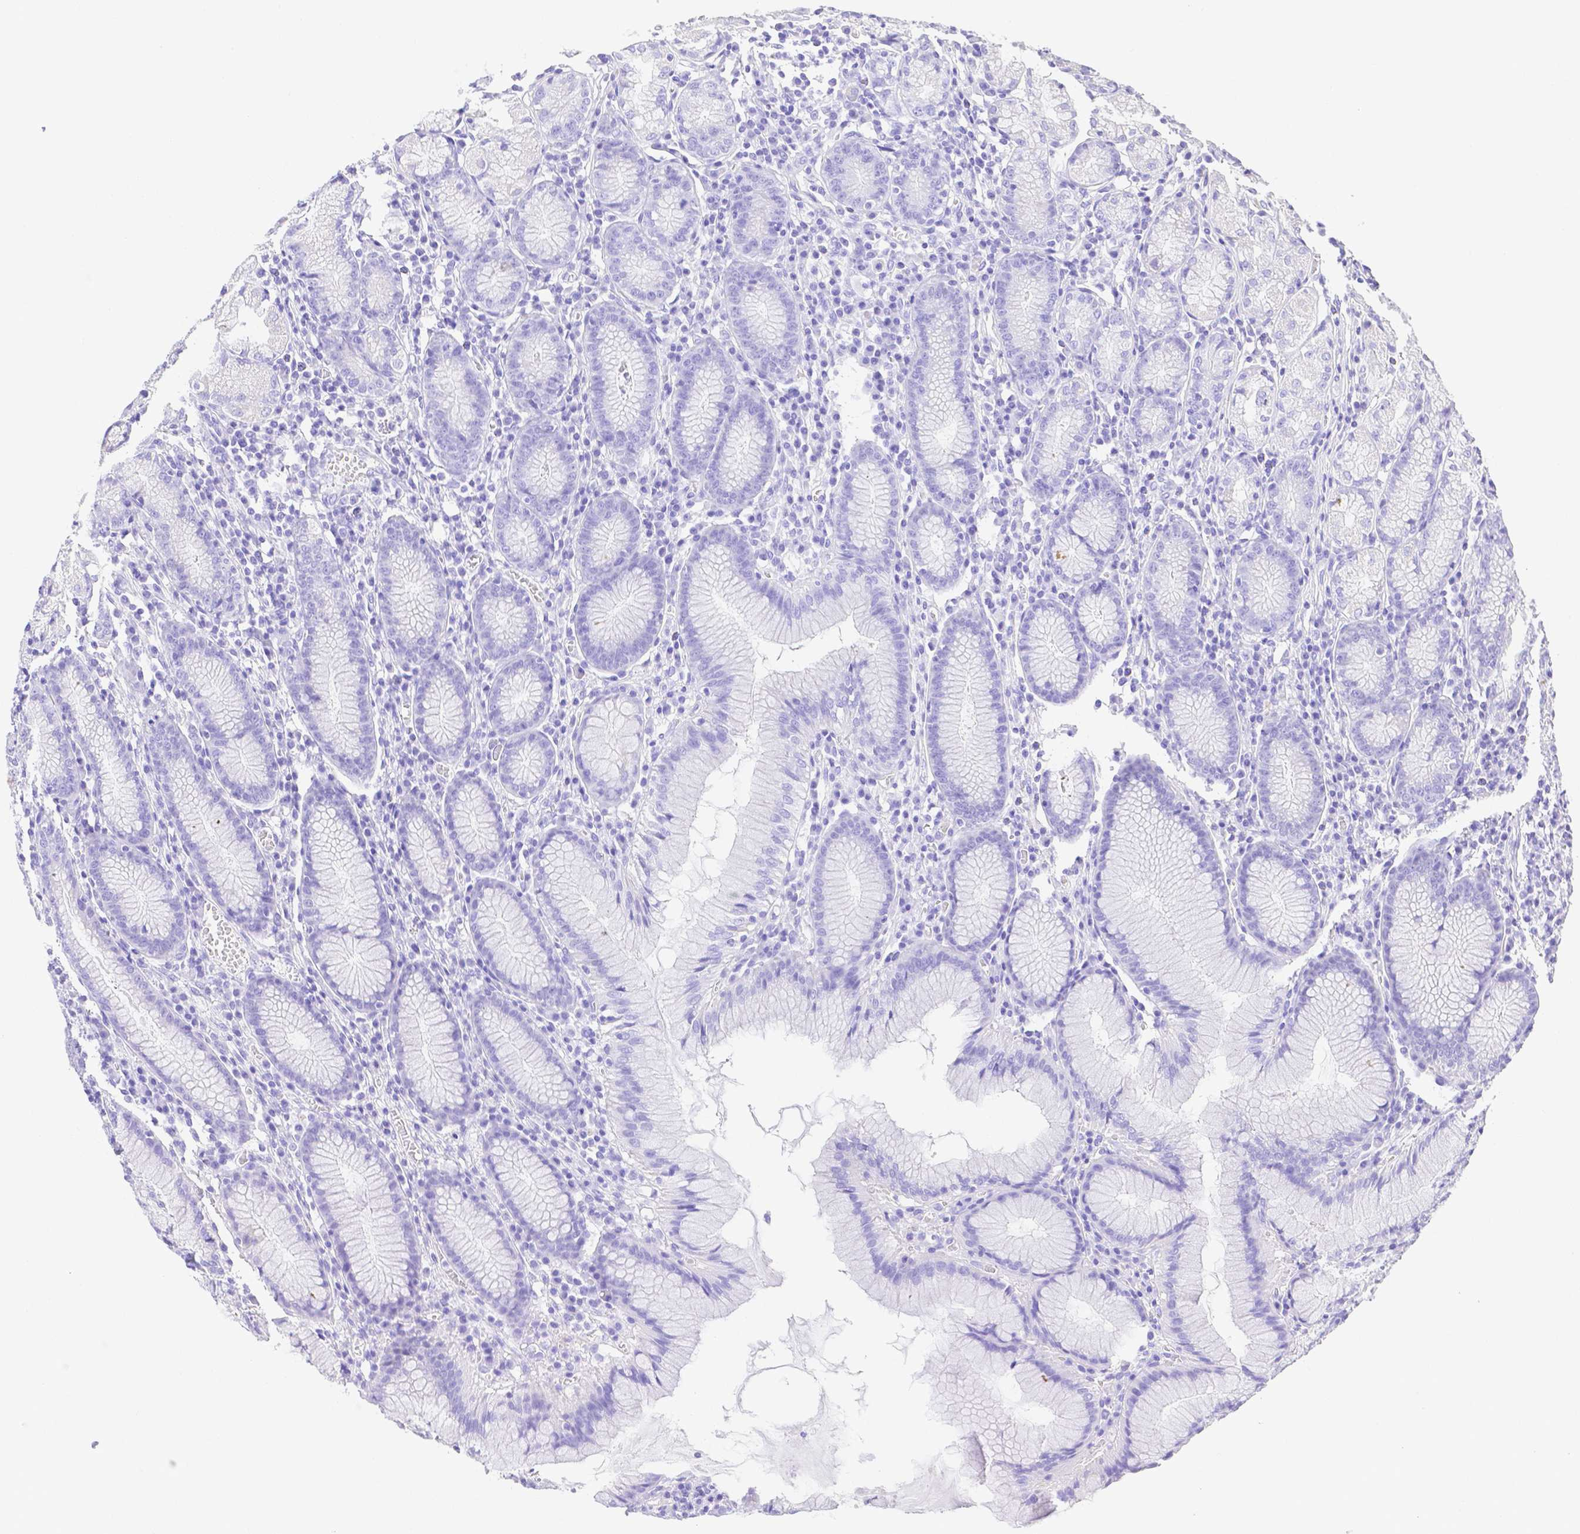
{"staining": {"intensity": "negative", "quantity": "none", "location": "none"}, "tissue": "stomach", "cell_type": "Glandular cells", "image_type": "normal", "snomed": [{"axis": "morphology", "description": "Normal tissue, NOS"}, {"axis": "topography", "description": "Stomach"}], "caption": "A high-resolution histopathology image shows immunohistochemistry staining of unremarkable stomach, which exhibits no significant staining in glandular cells. (Stains: DAB immunohistochemistry with hematoxylin counter stain, Microscopy: brightfield microscopy at high magnification).", "gene": "SMR3A", "patient": {"sex": "male", "age": 55}}